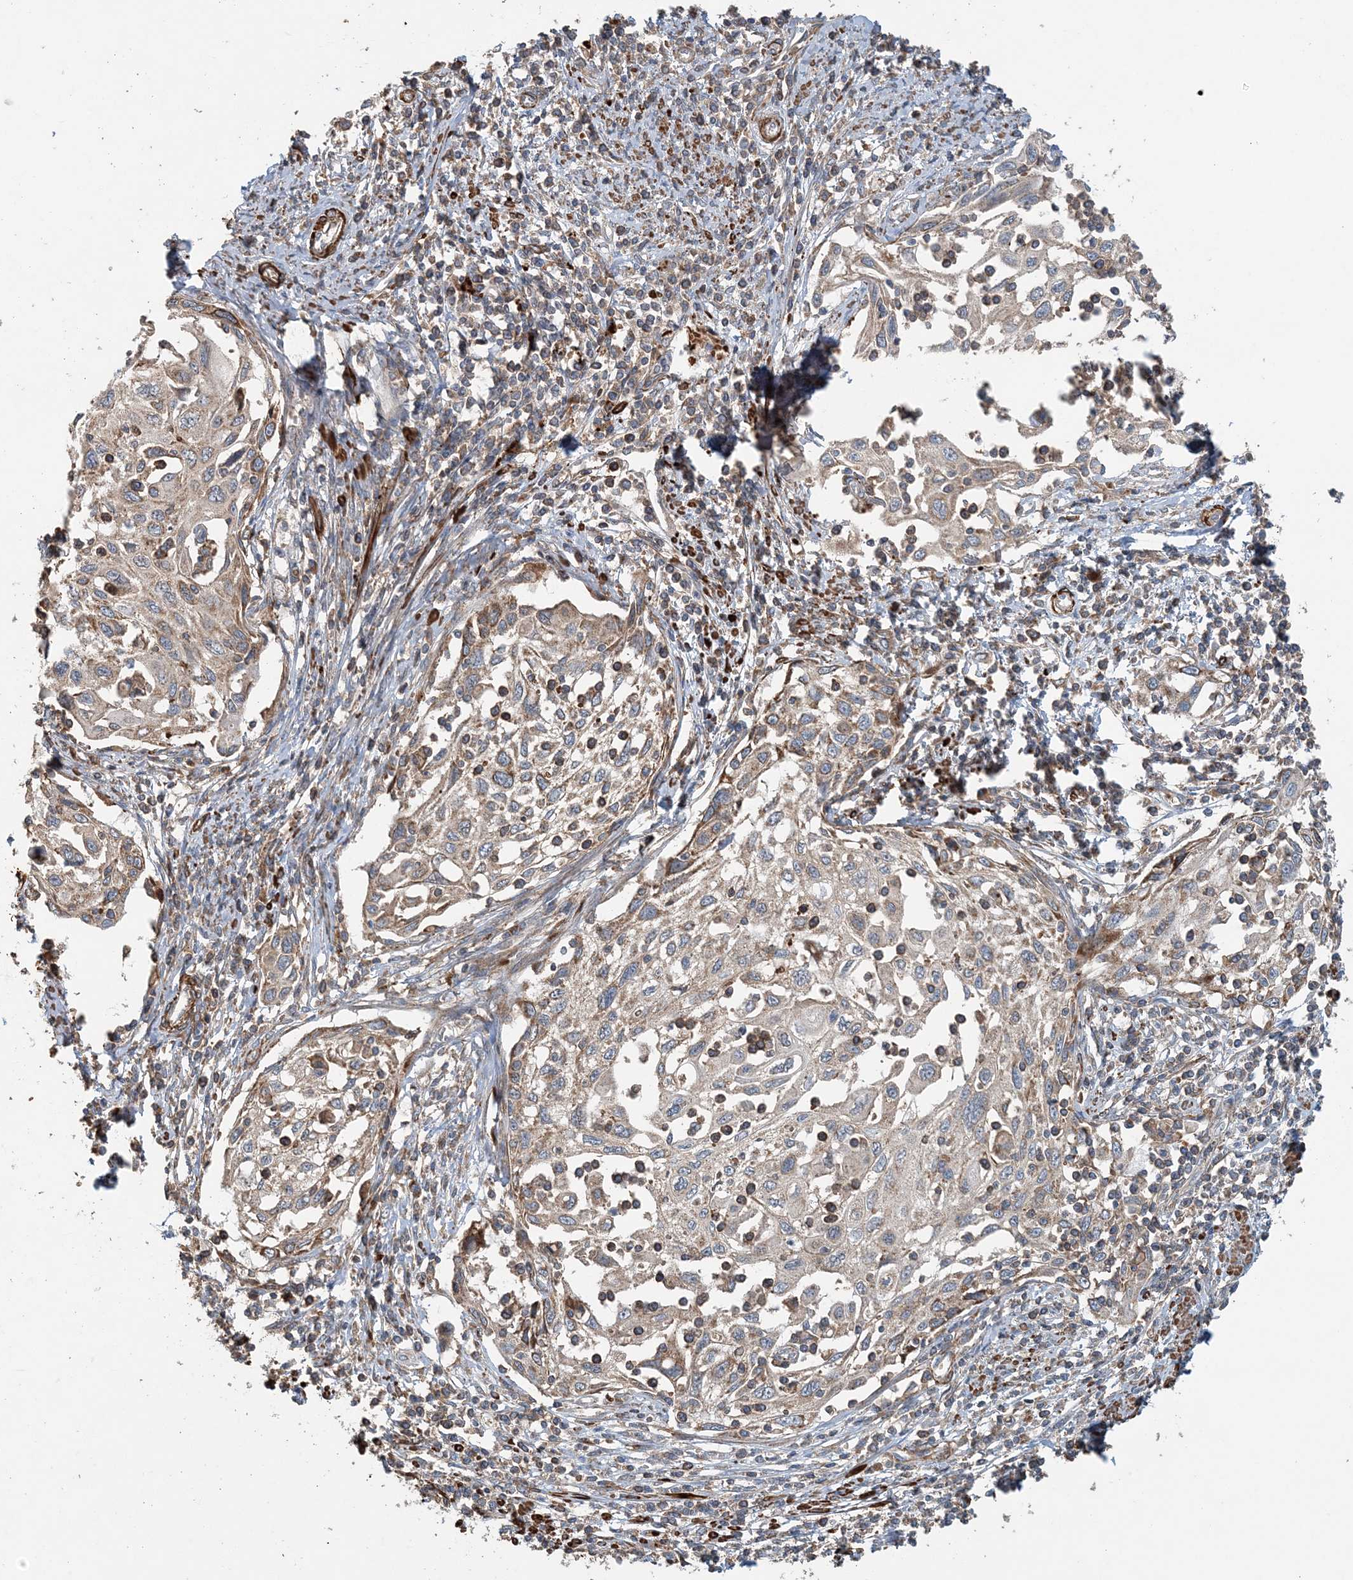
{"staining": {"intensity": "weak", "quantity": ">75%", "location": "cytoplasmic/membranous"}, "tissue": "cervical cancer", "cell_type": "Tumor cells", "image_type": "cancer", "snomed": [{"axis": "morphology", "description": "Squamous cell carcinoma, NOS"}, {"axis": "topography", "description": "Cervix"}], "caption": "IHC image of neoplastic tissue: human cervical squamous cell carcinoma stained using immunohistochemistry exhibits low levels of weak protein expression localized specifically in the cytoplasmic/membranous of tumor cells, appearing as a cytoplasmic/membranous brown color.", "gene": "TTI1", "patient": {"sex": "female", "age": 70}}